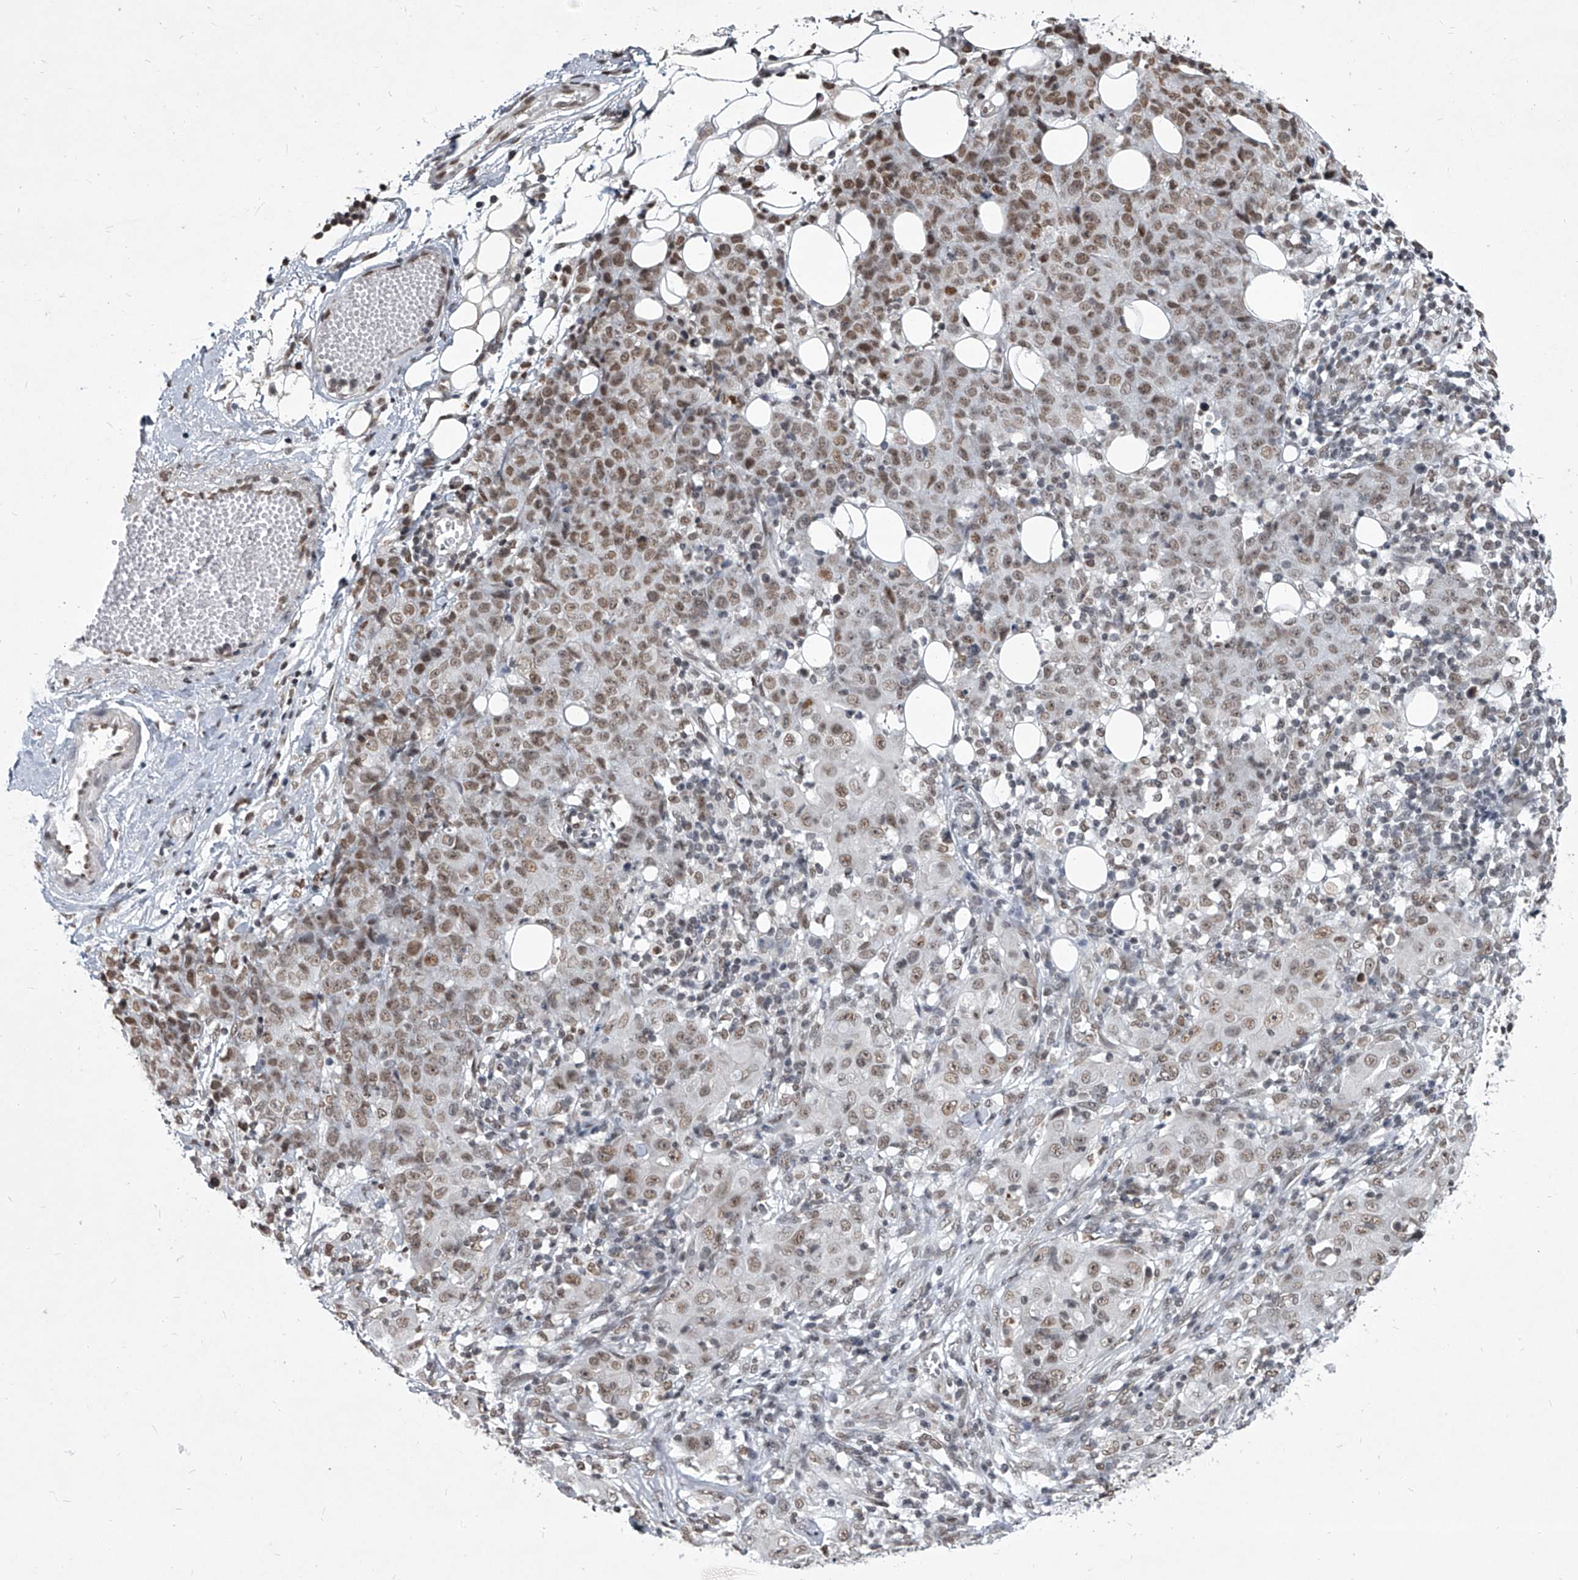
{"staining": {"intensity": "moderate", "quantity": "25%-75%", "location": "nuclear"}, "tissue": "ovarian cancer", "cell_type": "Tumor cells", "image_type": "cancer", "snomed": [{"axis": "morphology", "description": "Carcinoma, endometroid"}, {"axis": "topography", "description": "Ovary"}], "caption": "A medium amount of moderate nuclear staining is present in approximately 25%-75% of tumor cells in ovarian cancer (endometroid carcinoma) tissue.", "gene": "PPIL4", "patient": {"sex": "female", "age": 42}}